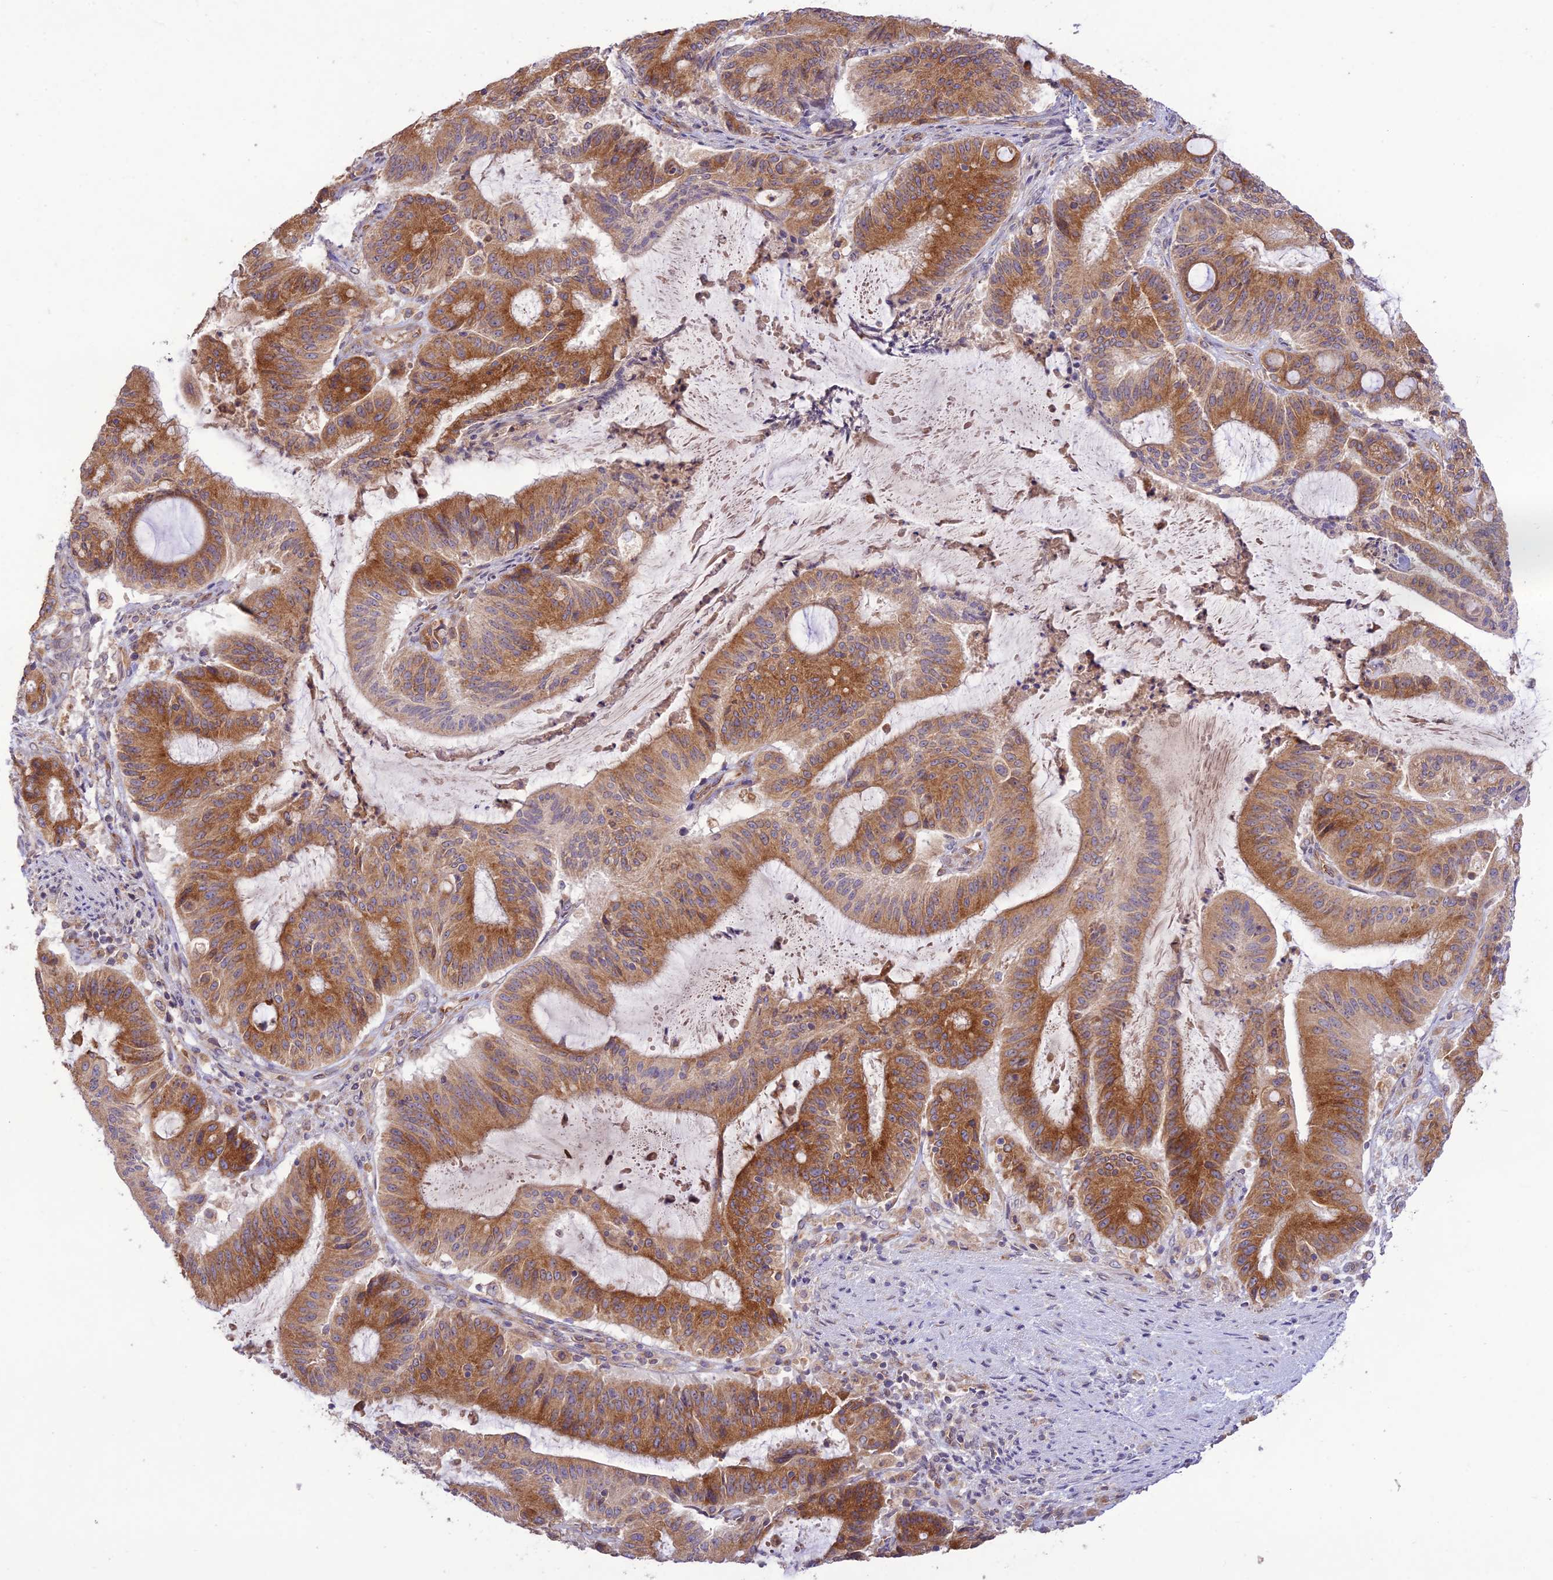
{"staining": {"intensity": "moderate", "quantity": ">75%", "location": "cytoplasmic/membranous"}, "tissue": "liver cancer", "cell_type": "Tumor cells", "image_type": "cancer", "snomed": [{"axis": "morphology", "description": "Normal tissue, NOS"}, {"axis": "morphology", "description": "Cholangiocarcinoma"}, {"axis": "topography", "description": "Liver"}, {"axis": "topography", "description": "Peripheral nerve tissue"}], "caption": "Protein expression by immunohistochemistry (IHC) displays moderate cytoplasmic/membranous expression in approximately >75% of tumor cells in liver cholangiocarcinoma.", "gene": "TMEM259", "patient": {"sex": "female", "age": 73}}